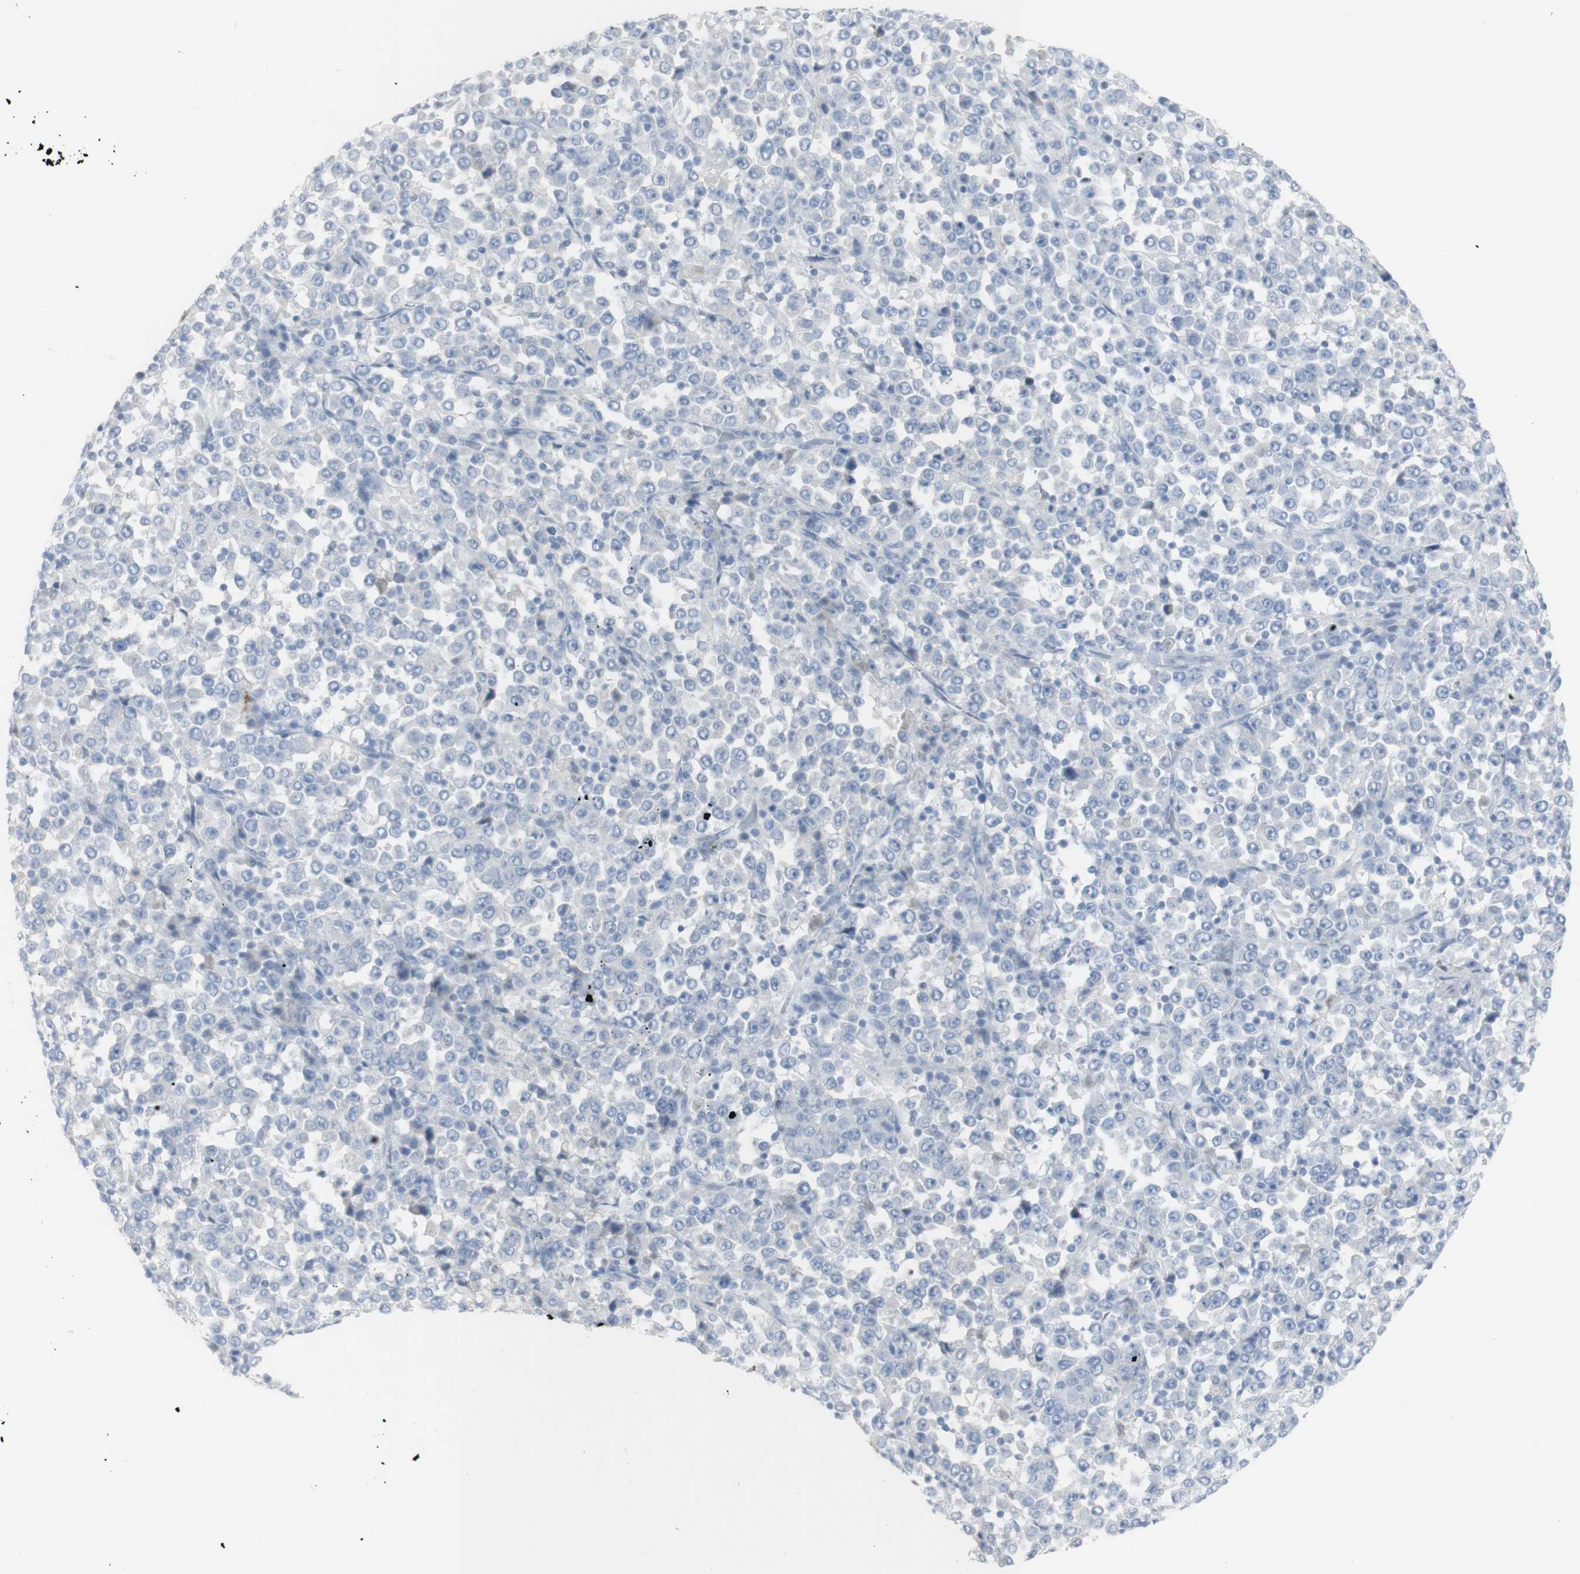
{"staining": {"intensity": "negative", "quantity": "none", "location": "none"}, "tissue": "stomach cancer", "cell_type": "Tumor cells", "image_type": "cancer", "snomed": [{"axis": "morphology", "description": "Normal tissue, NOS"}, {"axis": "morphology", "description": "Adenocarcinoma, NOS"}, {"axis": "topography", "description": "Stomach, upper"}, {"axis": "topography", "description": "Stomach"}], "caption": "Tumor cells show no significant expression in stomach adenocarcinoma.", "gene": "CD207", "patient": {"sex": "male", "age": 59}}